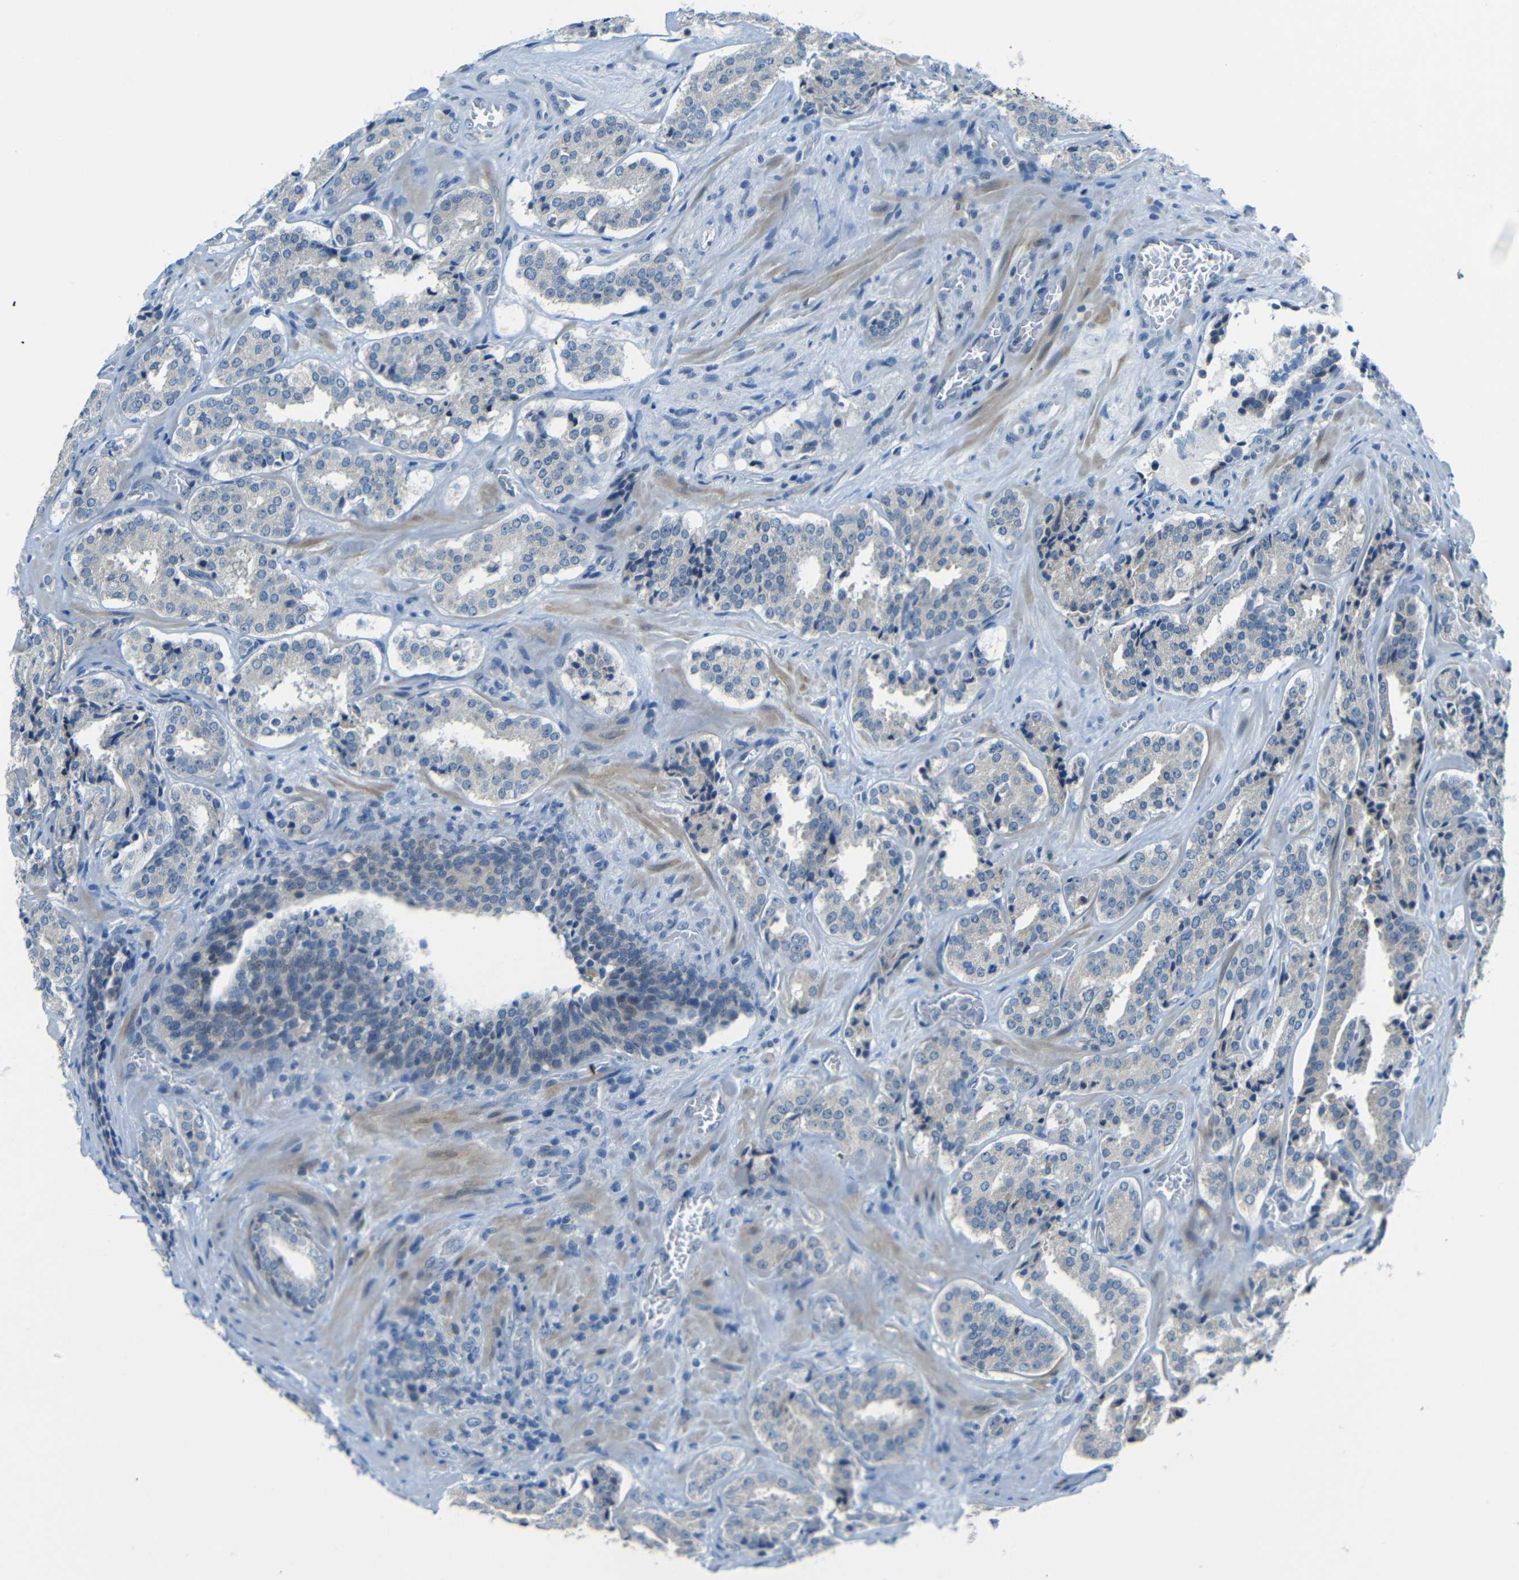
{"staining": {"intensity": "negative", "quantity": "none", "location": "none"}, "tissue": "prostate cancer", "cell_type": "Tumor cells", "image_type": "cancer", "snomed": [{"axis": "morphology", "description": "Adenocarcinoma, High grade"}, {"axis": "topography", "description": "Prostate"}], "caption": "Immunohistochemistry (IHC) of adenocarcinoma (high-grade) (prostate) demonstrates no expression in tumor cells.", "gene": "ANKRD22", "patient": {"sex": "male", "age": 60}}